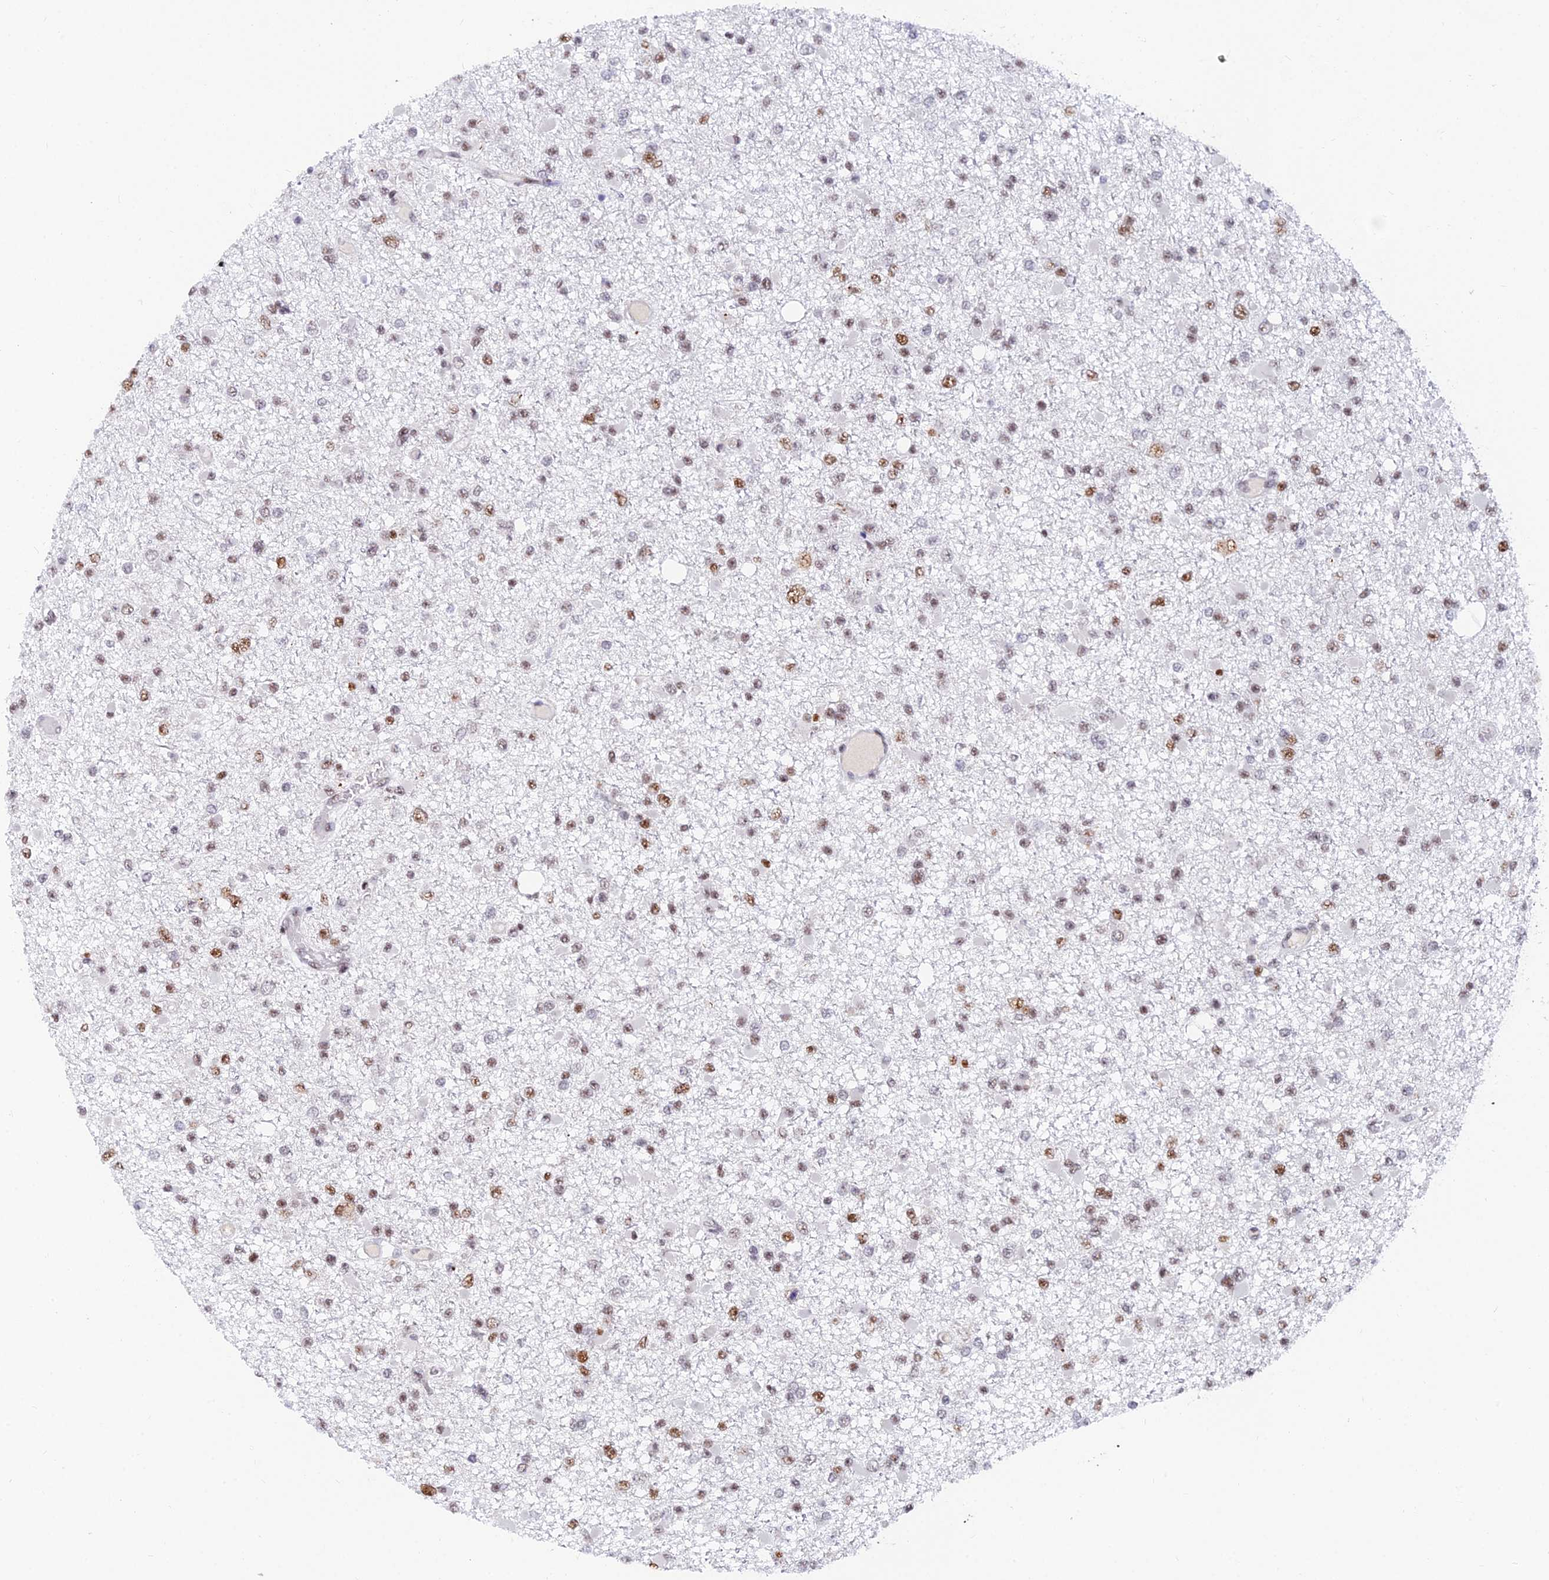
{"staining": {"intensity": "moderate", "quantity": ">75%", "location": "nuclear"}, "tissue": "glioma", "cell_type": "Tumor cells", "image_type": "cancer", "snomed": [{"axis": "morphology", "description": "Glioma, malignant, Low grade"}, {"axis": "topography", "description": "Brain"}], "caption": "Immunohistochemistry (IHC) of human glioma reveals medium levels of moderate nuclear staining in about >75% of tumor cells.", "gene": "USP22", "patient": {"sex": "female", "age": 22}}